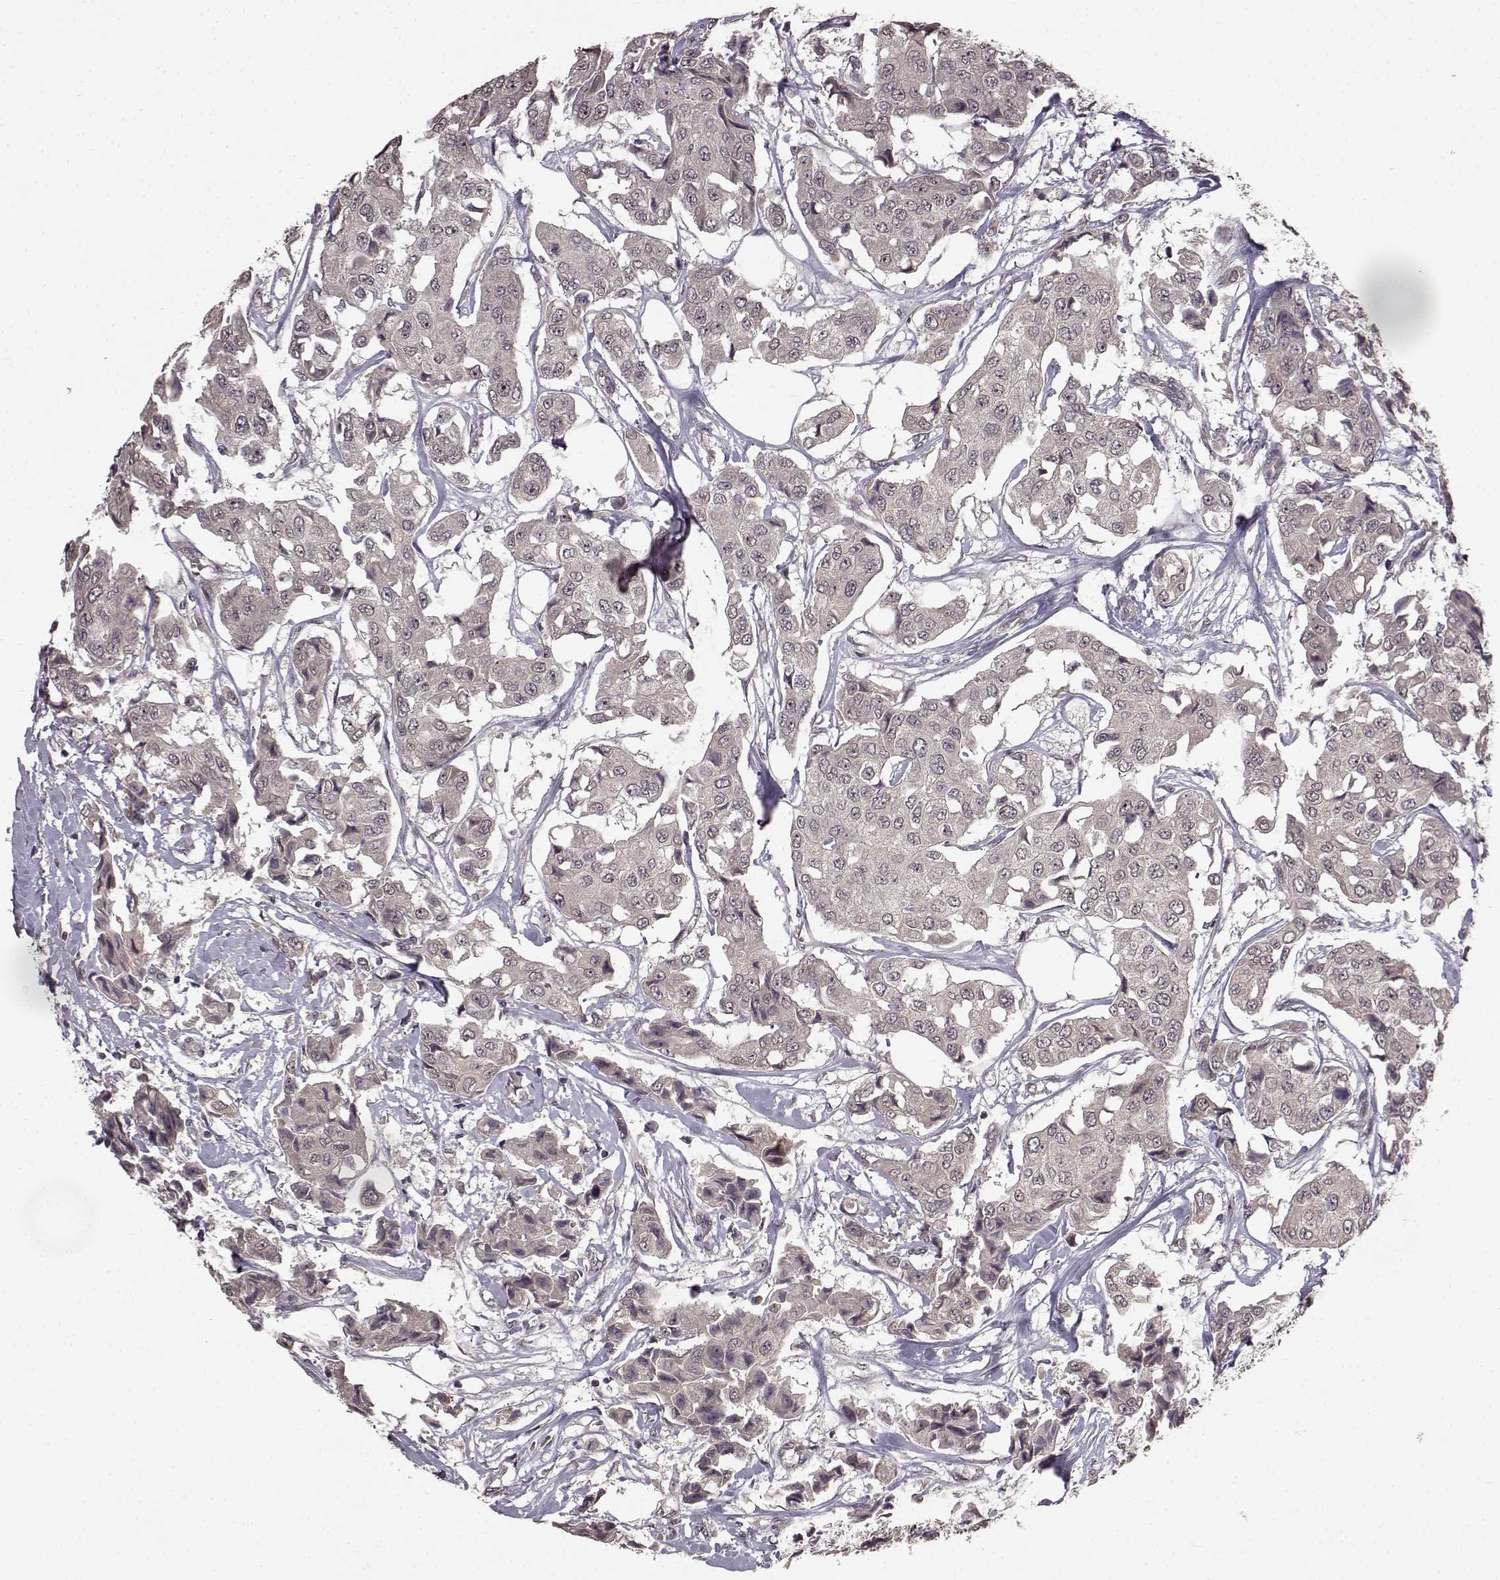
{"staining": {"intensity": "negative", "quantity": "none", "location": "none"}, "tissue": "breast cancer", "cell_type": "Tumor cells", "image_type": "cancer", "snomed": [{"axis": "morphology", "description": "Duct carcinoma"}, {"axis": "topography", "description": "Breast"}, {"axis": "topography", "description": "Lymph node"}], "caption": "This image is of breast infiltrating ductal carcinoma stained with IHC to label a protein in brown with the nuclei are counter-stained blue. There is no expression in tumor cells.", "gene": "NTRK2", "patient": {"sex": "female", "age": 80}}